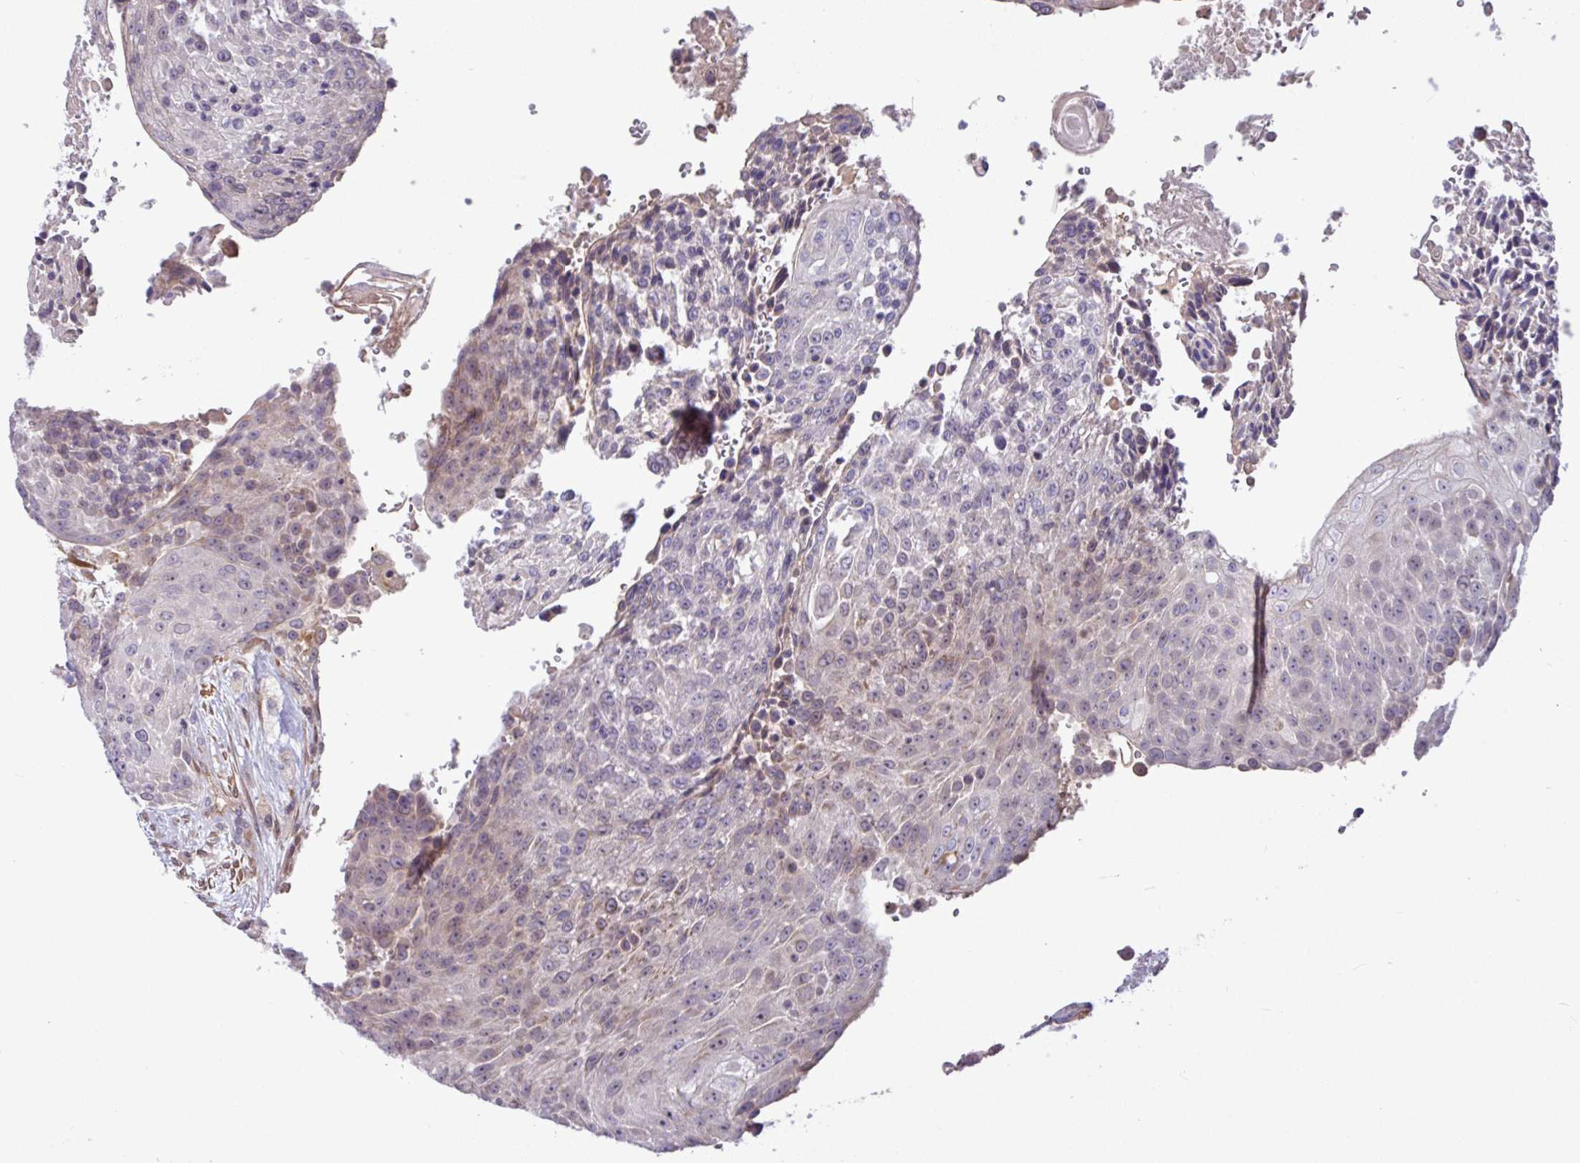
{"staining": {"intensity": "weak", "quantity": "25%-75%", "location": "cytoplasmic/membranous"}, "tissue": "urothelial cancer", "cell_type": "Tumor cells", "image_type": "cancer", "snomed": [{"axis": "morphology", "description": "Urothelial carcinoma, High grade"}, {"axis": "topography", "description": "Urinary bladder"}], "caption": "IHC of urothelial carcinoma (high-grade) reveals low levels of weak cytoplasmic/membranous expression in approximately 25%-75% of tumor cells.", "gene": "B4GALNT4", "patient": {"sex": "female", "age": 63}}